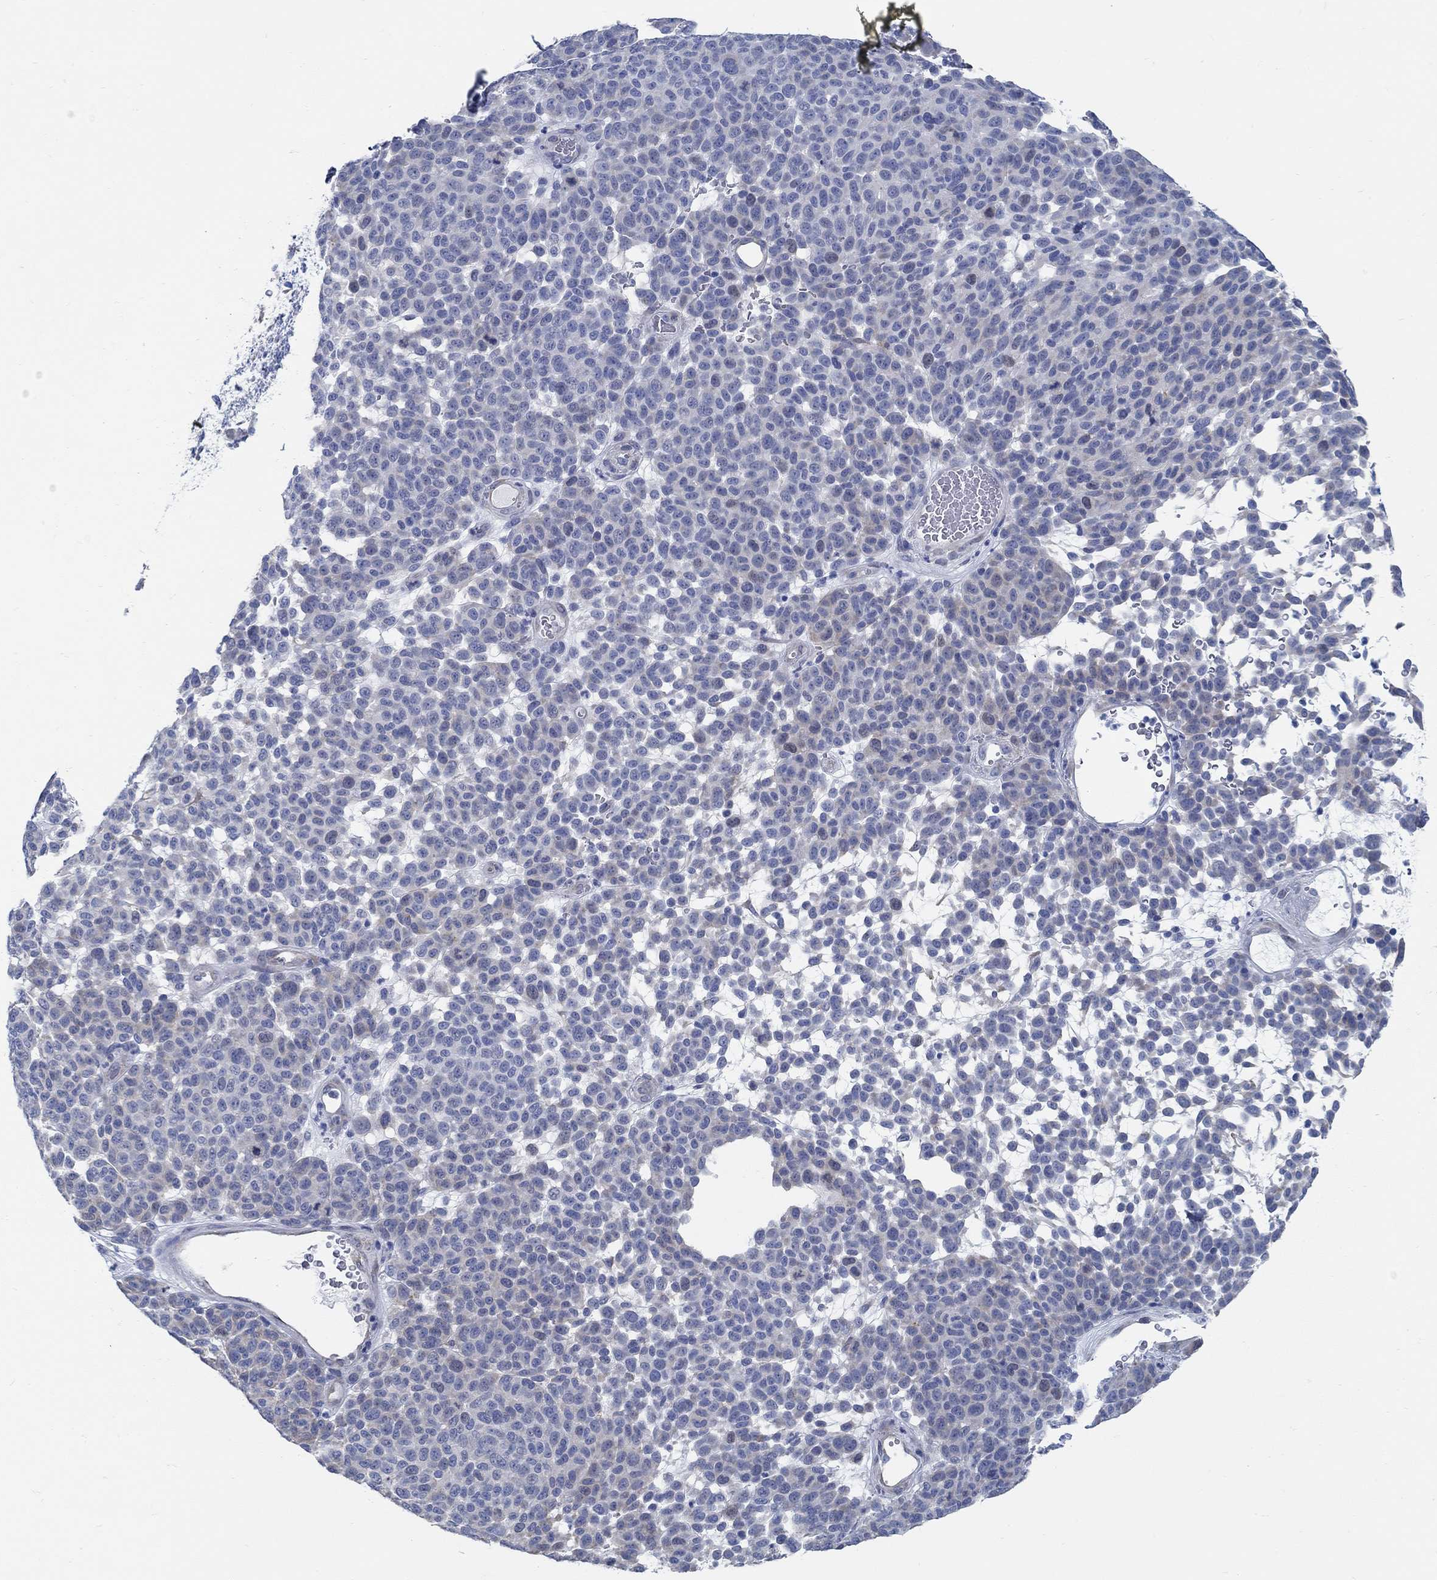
{"staining": {"intensity": "negative", "quantity": "none", "location": "none"}, "tissue": "melanoma", "cell_type": "Tumor cells", "image_type": "cancer", "snomed": [{"axis": "morphology", "description": "Malignant melanoma, NOS"}, {"axis": "topography", "description": "Skin"}], "caption": "IHC of human melanoma displays no expression in tumor cells. (Immunohistochemistry (ihc), brightfield microscopy, high magnification).", "gene": "C15orf39", "patient": {"sex": "male", "age": 59}}